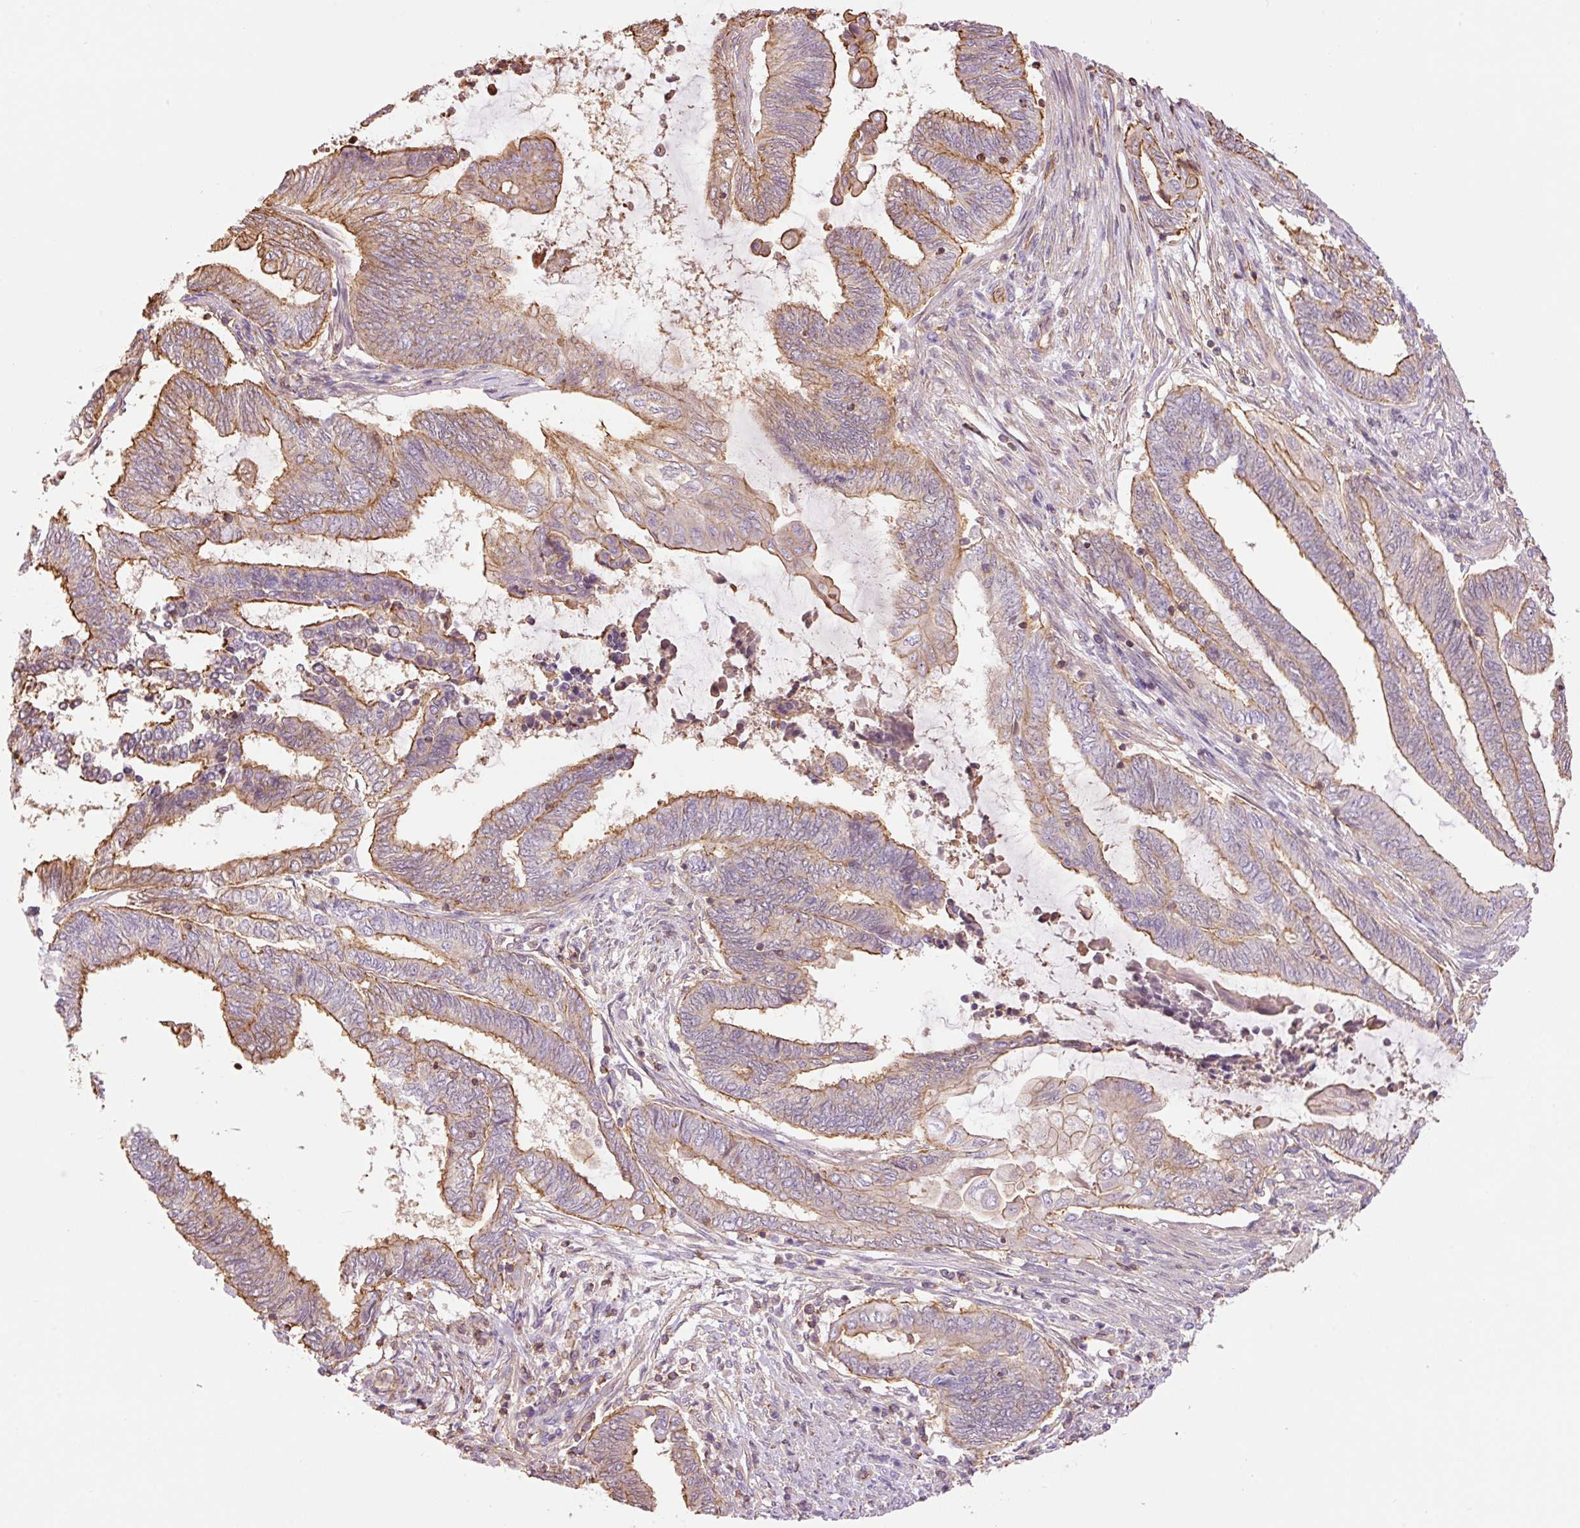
{"staining": {"intensity": "moderate", "quantity": "25%-75%", "location": "cytoplasmic/membranous"}, "tissue": "endometrial cancer", "cell_type": "Tumor cells", "image_type": "cancer", "snomed": [{"axis": "morphology", "description": "Adenocarcinoma, NOS"}, {"axis": "topography", "description": "Uterus"}, {"axis": "topography", "description": "Endometrium"}], "caption": "High-power microscopy captured an immunohistochemistry photomicrograph of endometrial cancer, revealing moderate cytoplasmic/membranous positivity in approximately 25%-75% of tumor cells.", "gene": "PPP1R1B", "patient": {"sex": "female", "age": 70}}